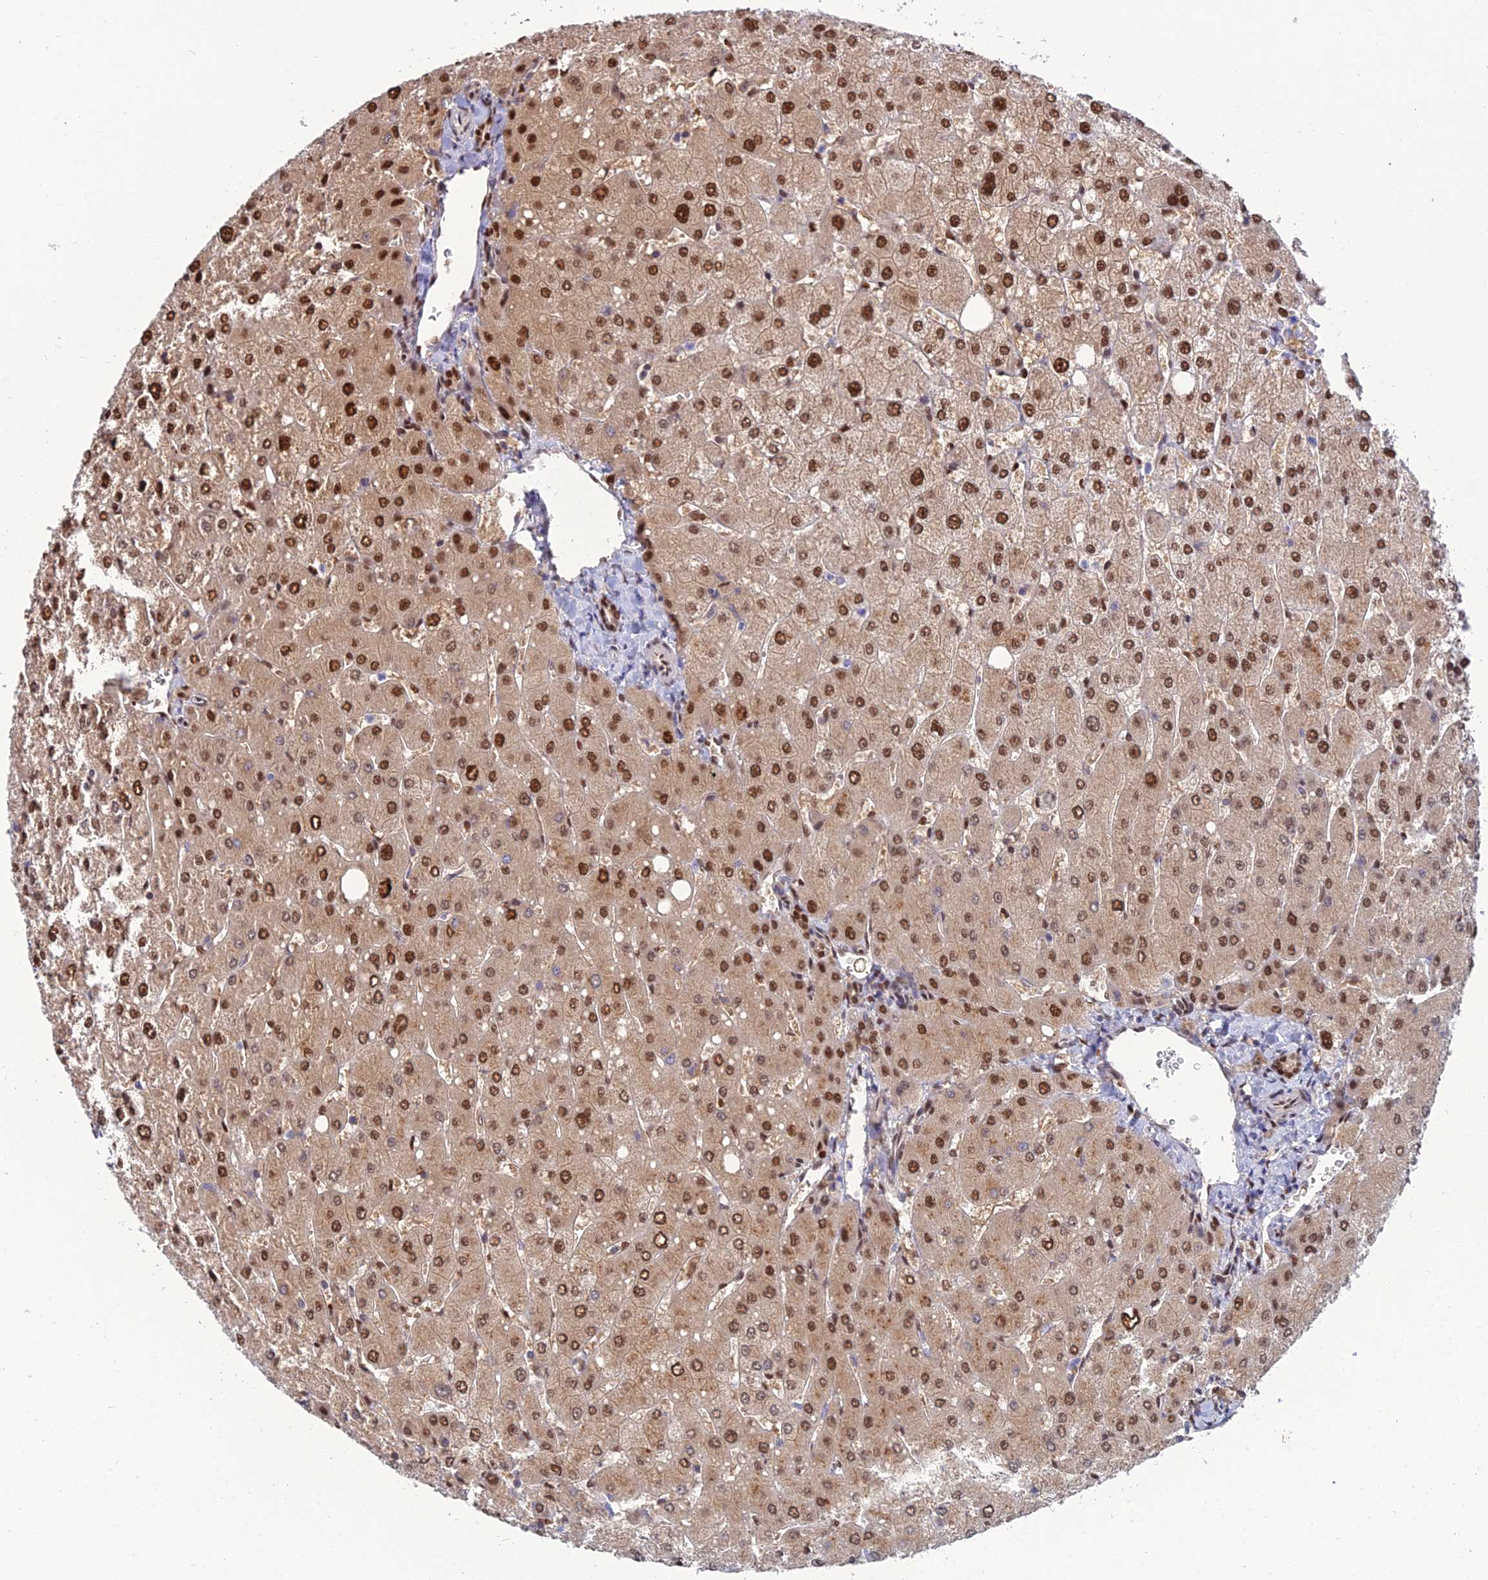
{"staining": {"intensity": "strong", "quantity": "25%-75%", "location": "nuclear"}, "tissue": "liver", "cell_type": "Cholangiocytes", "image_type": "normal", "snomed": [{"axis": "morphology", "description": "Normal tissue, NOS"}, {"axis": "topography", "description": "Liver"}], "caption": "Cholangiocytes exhibit high levels of strong nuclear positivity in approximately 25%-75% of cells in benign liver.", "gene": "DNPEP", "patient": {"sex": "male", "age": 55}}